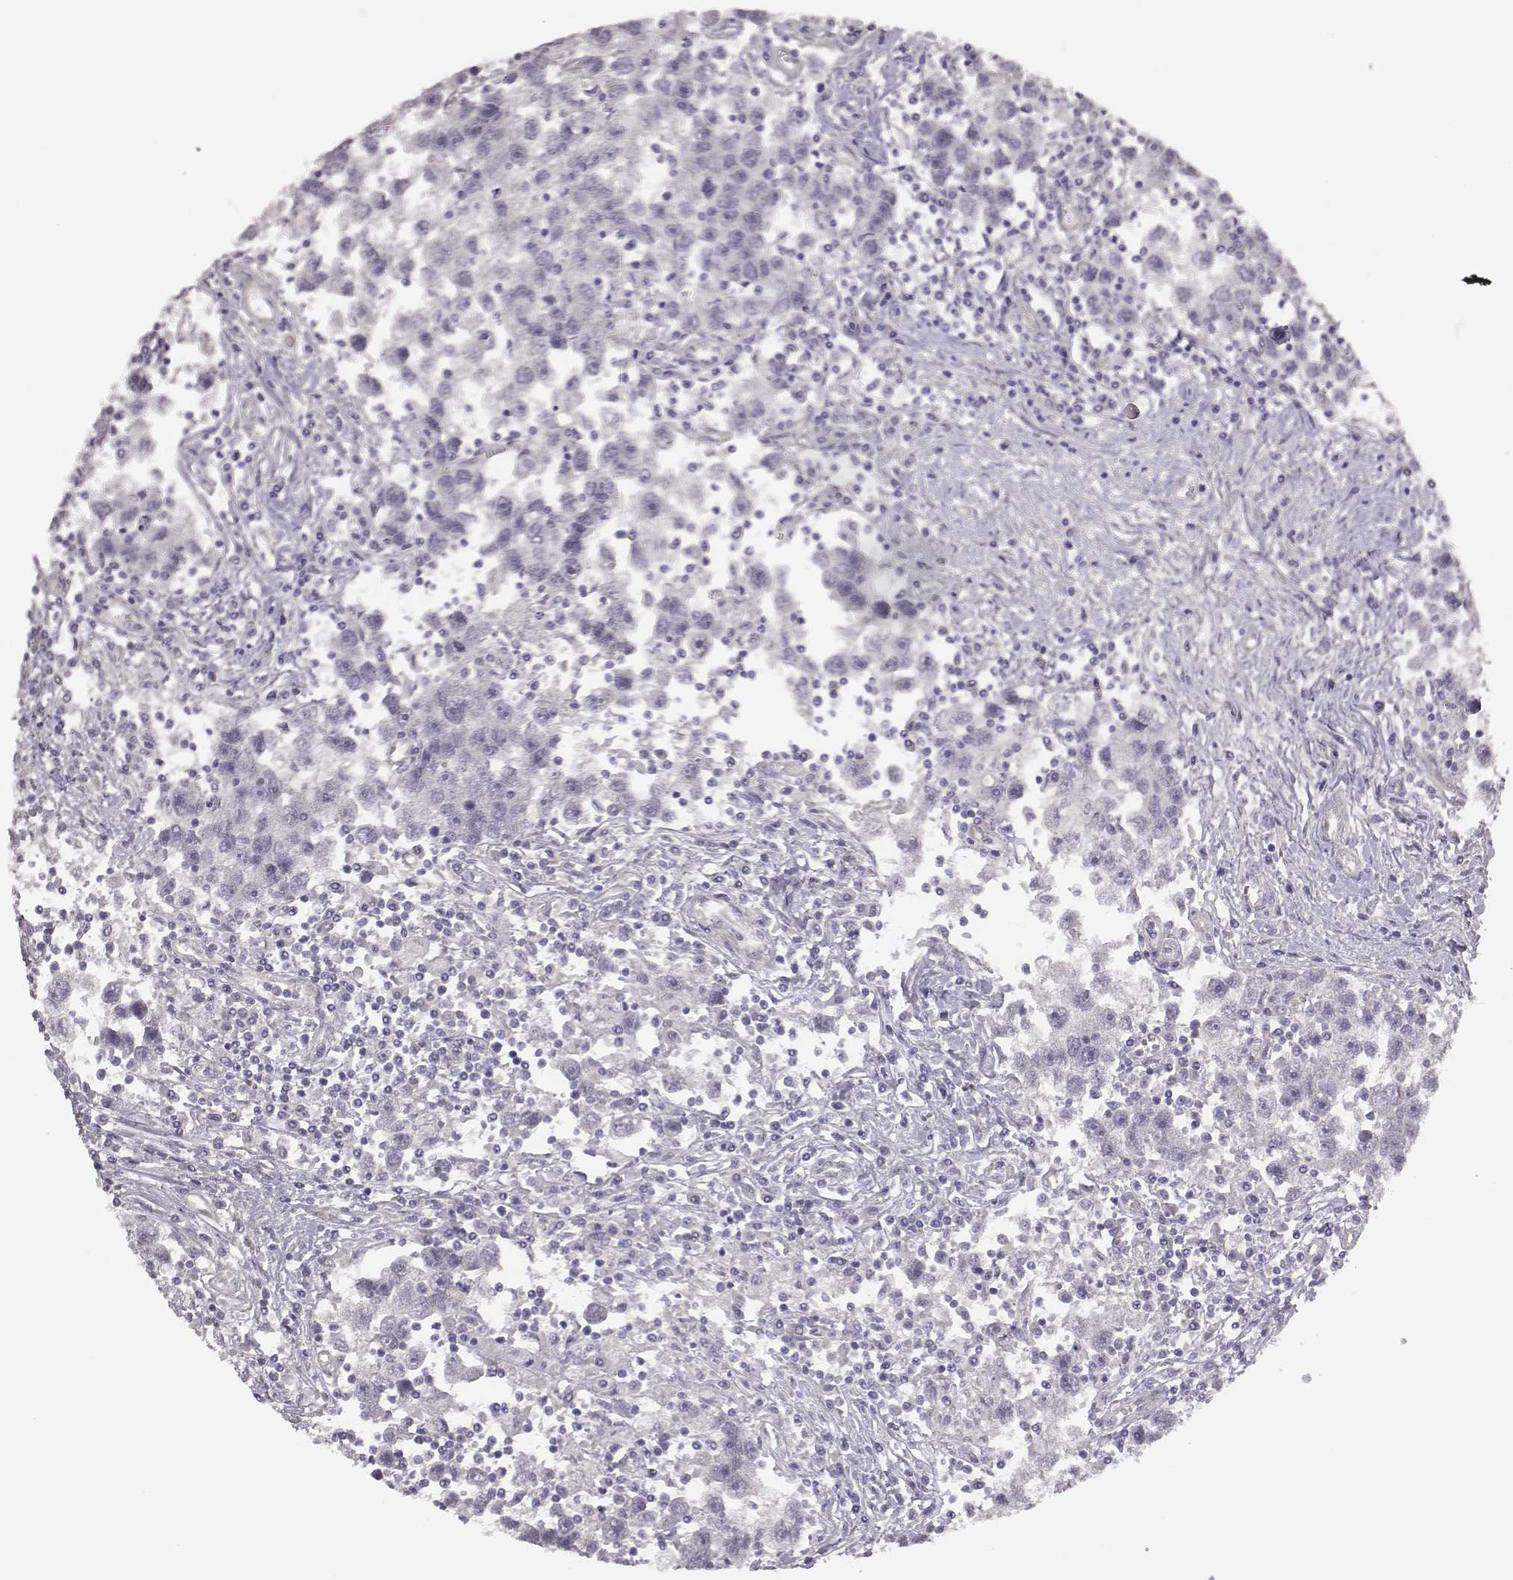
{"staining": {"intensity": "negative", "quantity": "none", "location": "none"}, "tissue": "testis cancer", "cell_type": "Tumor cells", "image_type": "cancer", "snomed": [{"axis": "morphology", "description": "Seminoma, NOS"}, {"axis": "topography", "description": "Testis"}], "caption": "Micrograph shows no significant protein expression in tumor cells of testis seminoma.", "gene": "SCARF1", "patient": {"sex": "male", "age": 30}}